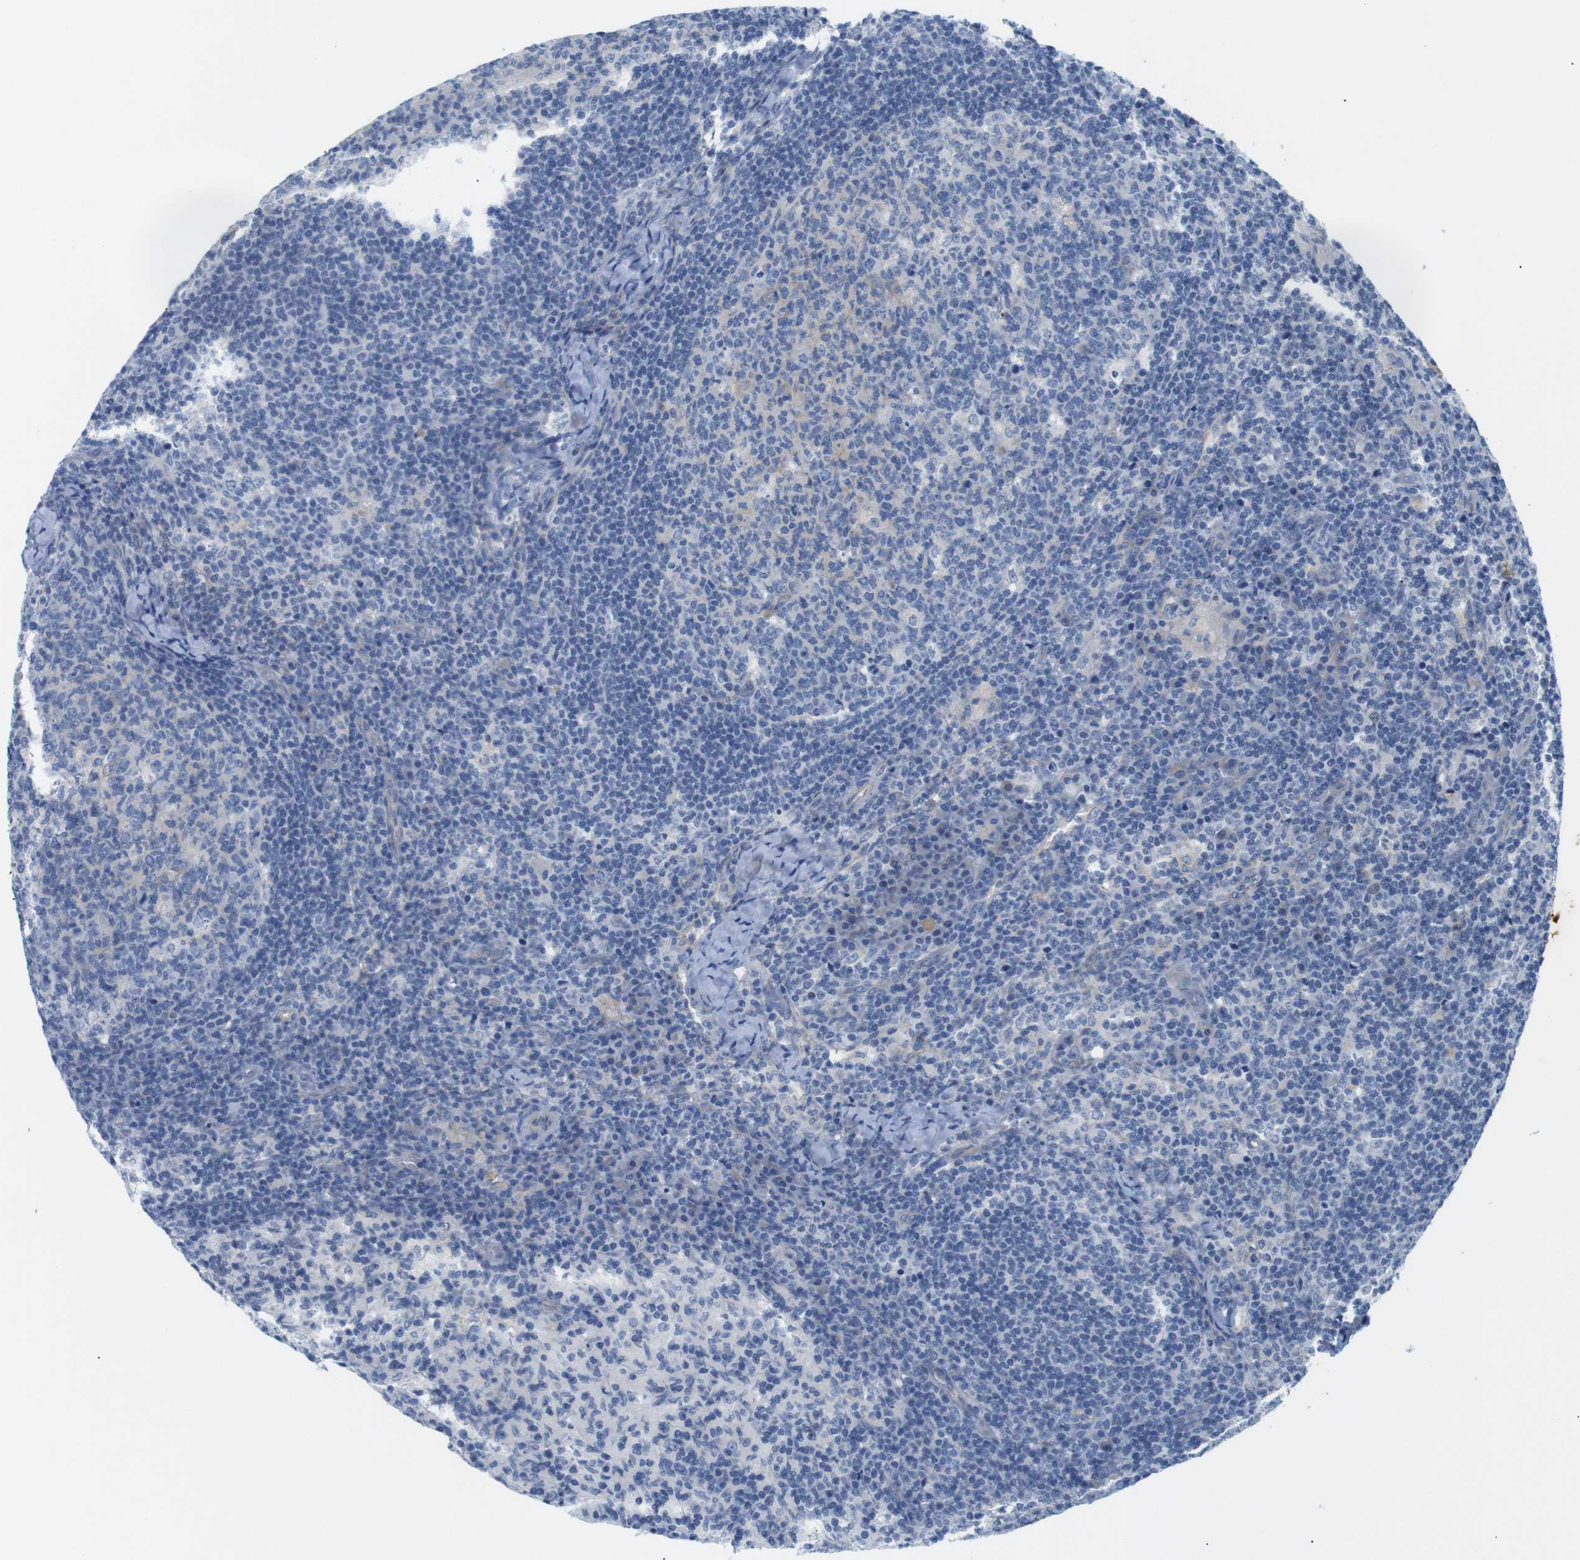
{"staining": {"intensity": "weak", "quantity": "<25%", "location": "cytoplasmic/membranous"}, "tissue": "lymph node", "cell_type": "Germinal center cells", "image_type": "normal", "snomed": [{"axis": "morphology", "description": "Normal tissue, NOS"}, {"axis": "morphology", "description": "Inflammation, NOS"}, {"axis": "topography", "description": "Lymph node"}], "caption": "Immunohistochemical staining of benign lymph node displays no significant positivity in germinal center cells.", "gene": "ITGA5", "patient": {"sex": "male", "age": 55}}